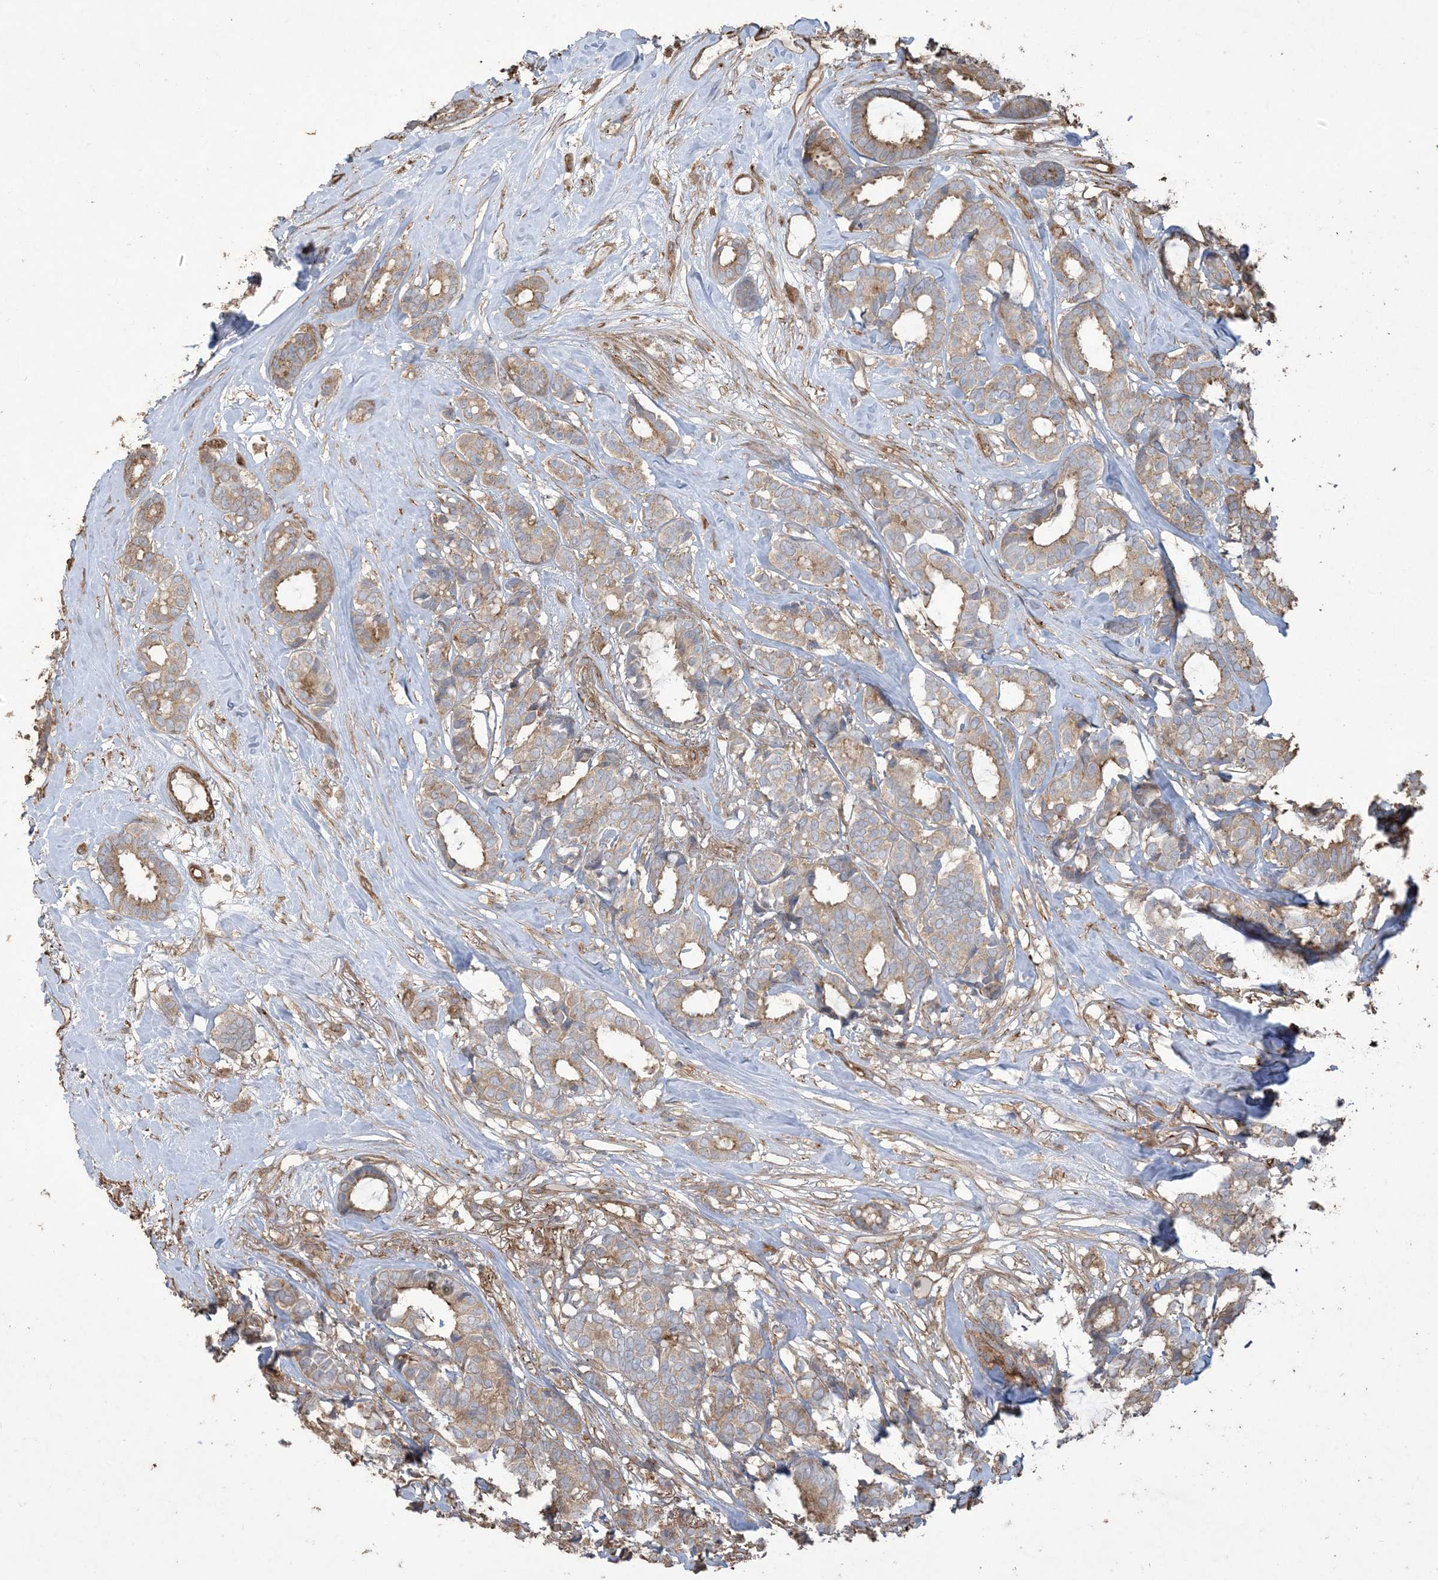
{"staining": {"intensity": "weak", "quantity": ">75%", "location": "cytoplasmic/membranous"}, "tissue": "breast cancer", "cell_type": "Tumor cells", "image_type": "cancer", "snomed": [{"axis": "morphology", "description": "Duct carcinoma"}, {"axis": "topography", "description": "Breast"}], "caption": "Immunohistochemical staining of breast cancer demonstrates low levels of weak cytoplasmic/membranous positivity in about >75% of tumor cells.", "gene": "KLHL18", "patient": {"sex": "female", "age": 87}}